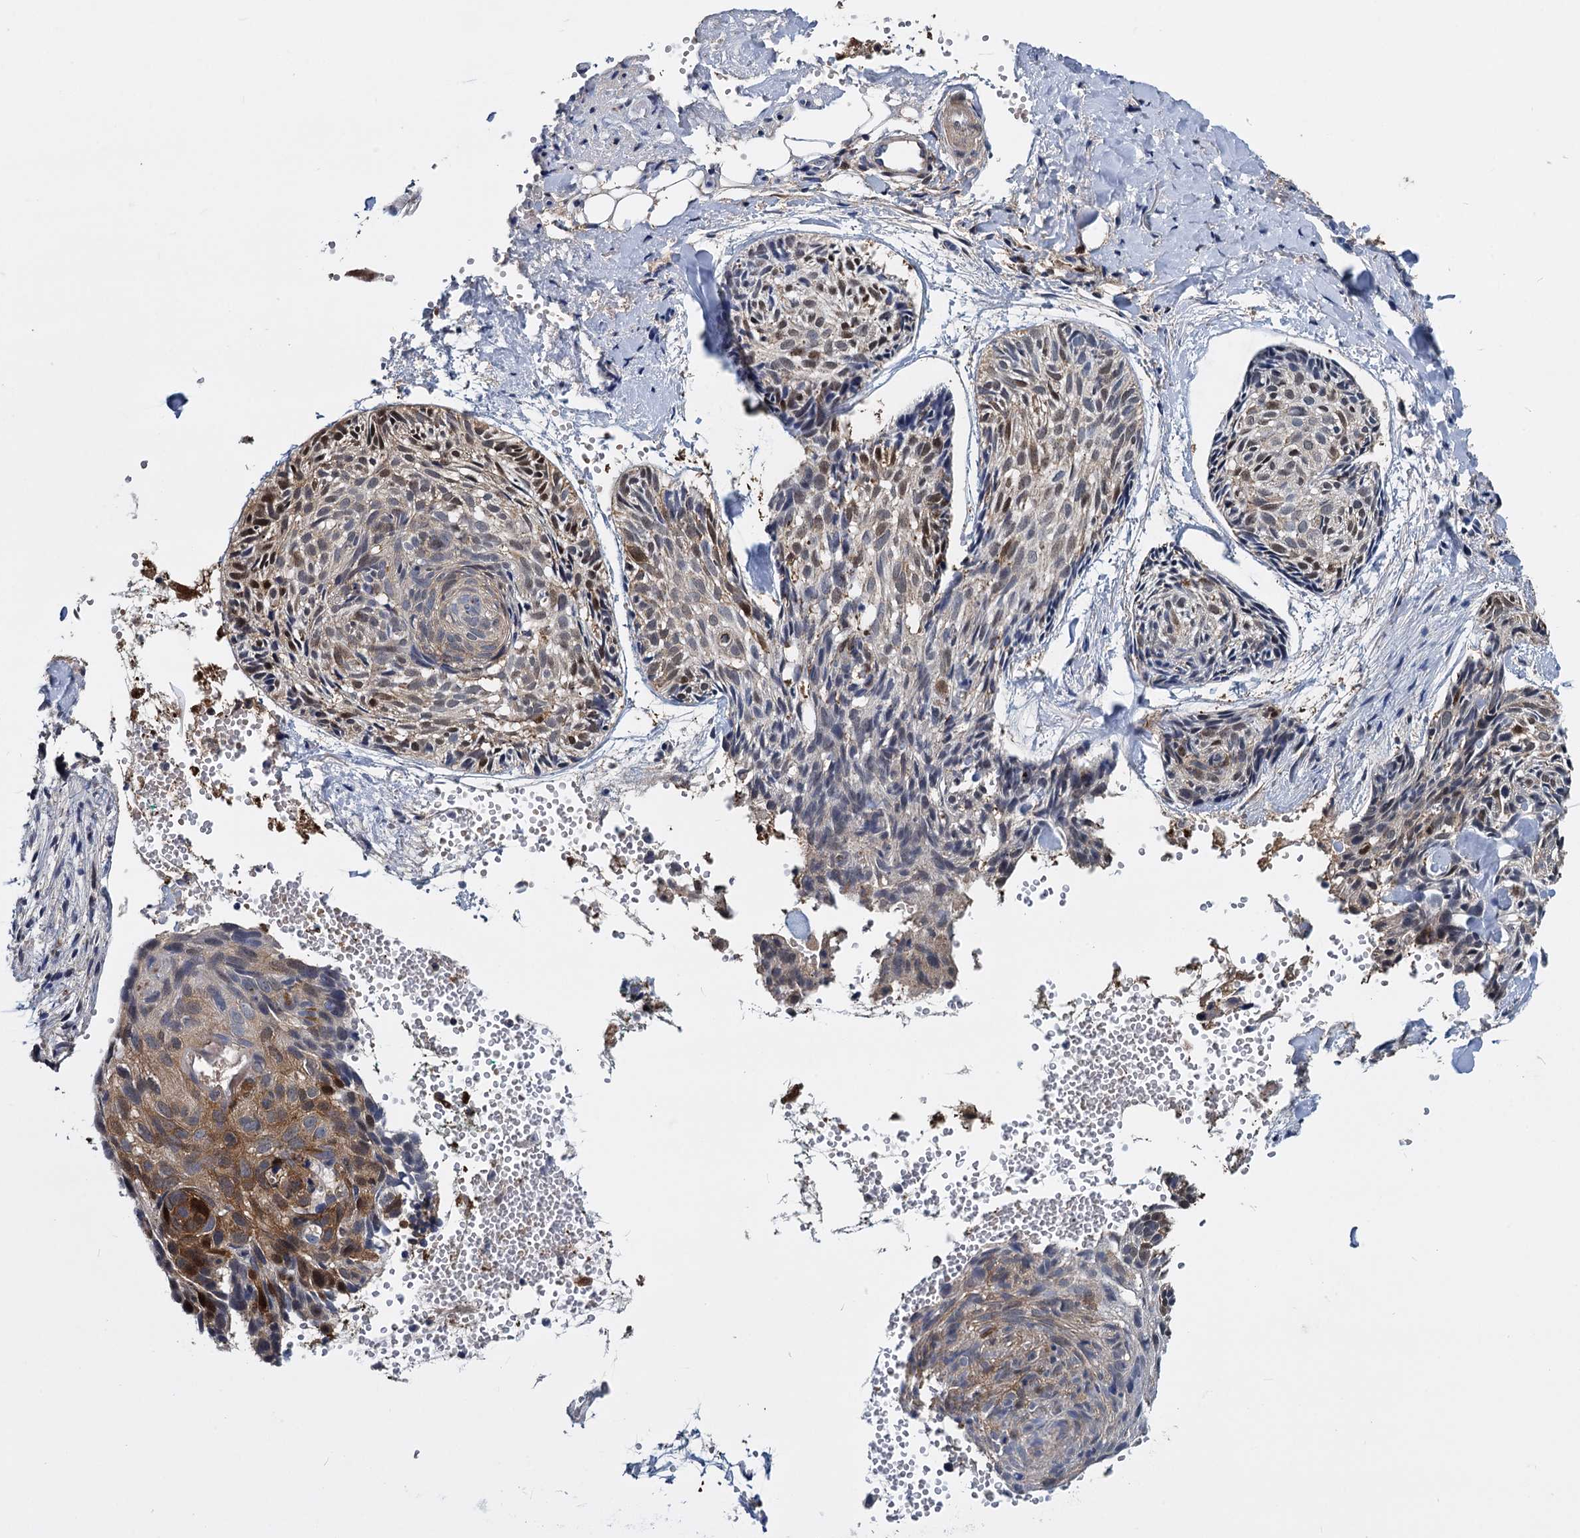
{"staining": {"intensity": "moderate", "quantity": "25%-75%", "location": "cytoplasmic/membranous,nuclear"}, "tissue": "skin cancer", "cell_type": "Tumor cells", "image_type": "cancer", "snomed": [{"axis": "morphology", "description": "Normal tissue, NOS"}, {"axis": "morphology", "description": "Basal cell carcinoma"}, {"axis": "topography", "description": "Skin"}], "caption": "A brown stain shows moderate cytoplasmic/membranous and nuclear positivity of a protein in skin cancer (basal cell carcinoma) tumor cells.", "gene": "GSTM3", "patient": {"sex": "male", "age": 66}}